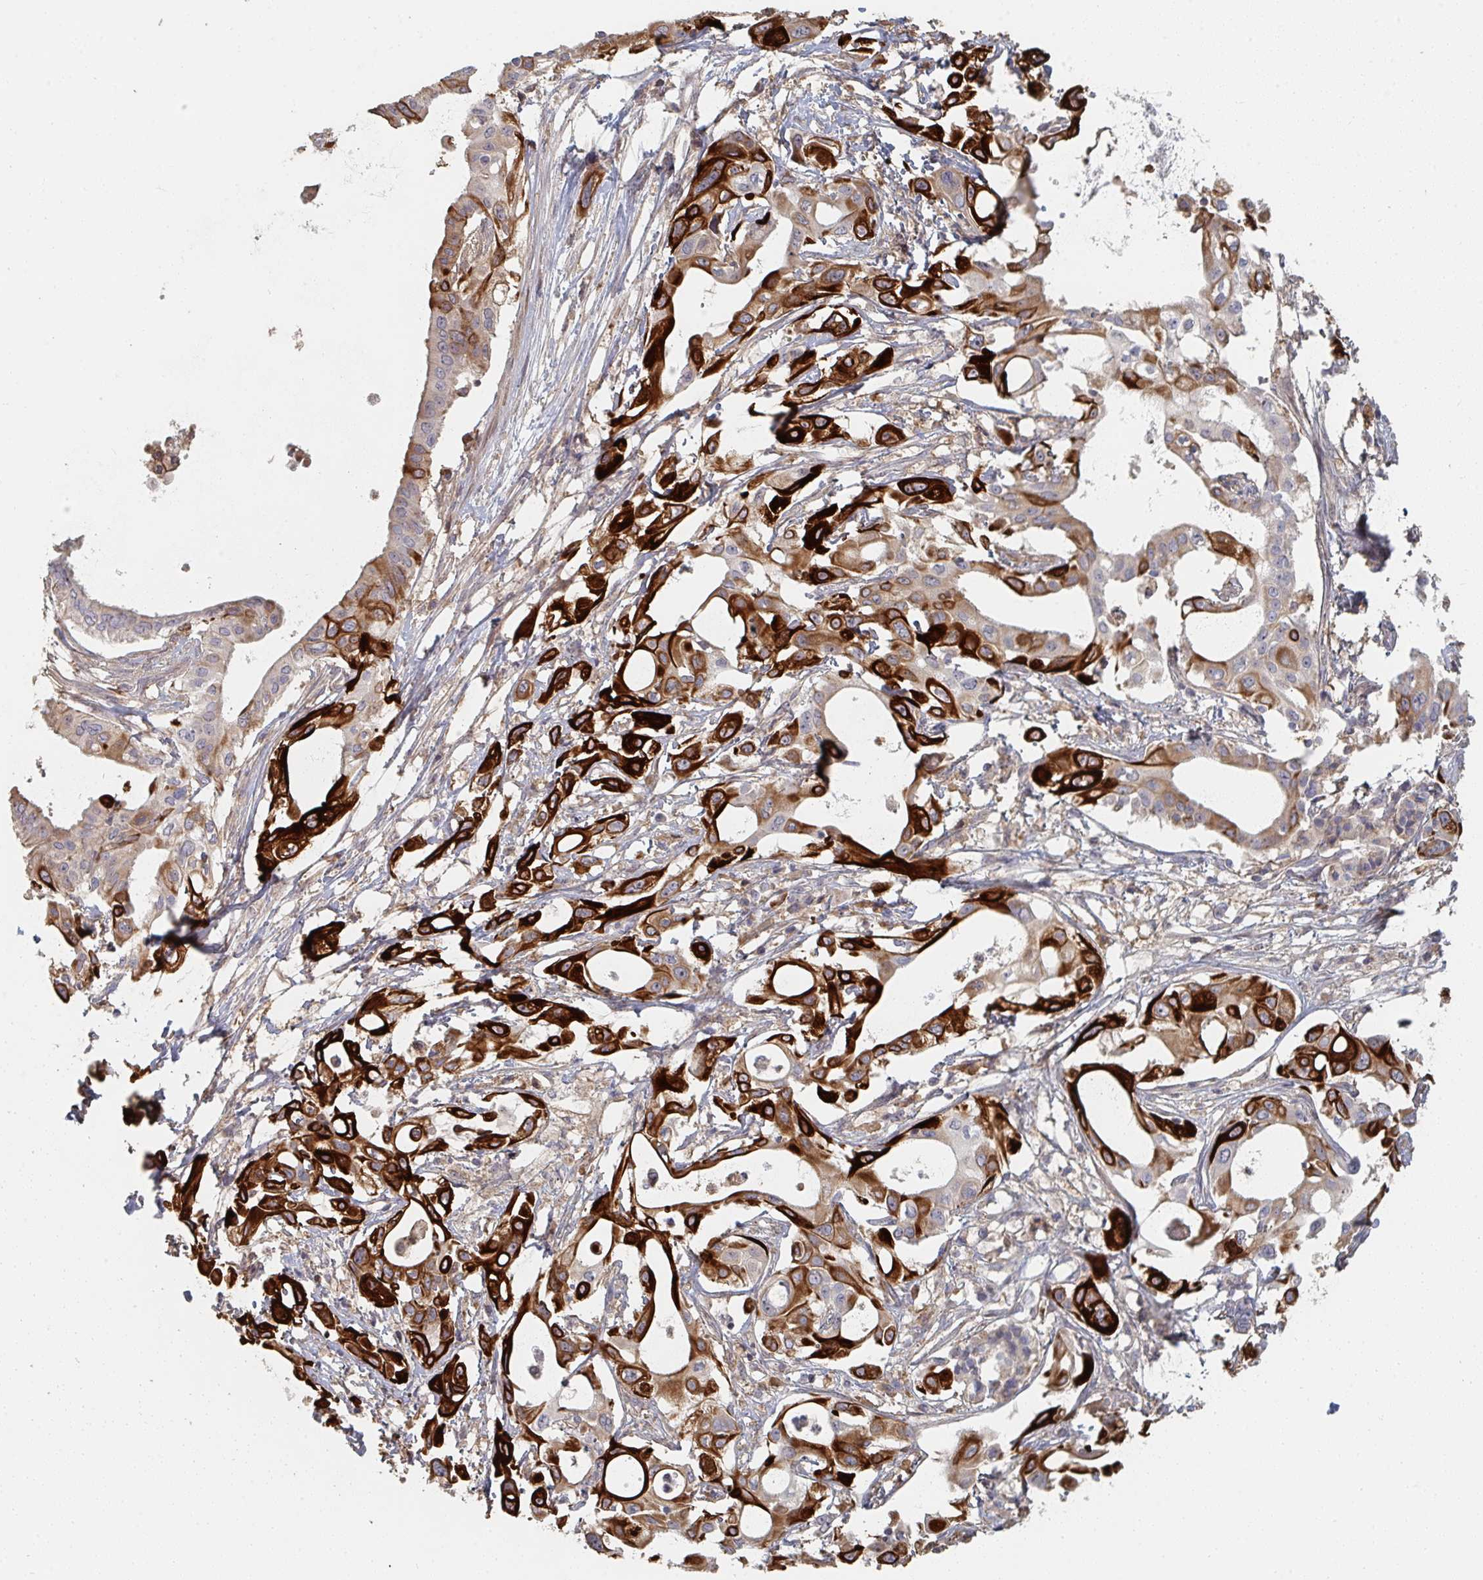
{"staining": {"intensity": "strong", "quantity": "25%-75%", "location": "cytoplasmic/membranous"}, "tissue": "pancreatic cancer", "cell_type": "Tumor cells", "image_type": "cancer", "snomed": [{"axis": "morphology", "description": "Adenocarcinoma, NOS"}, {"axis": "topography", "description": "Pancreas"}], "caption": "This is a photomicrograph of immunohistochemistry (IHC) staining of adenocarcinoma (pancreatic), which shows strong expression in the cytoplasmic/membranous of tumor cells.", "gene": "PTEN", "patient": {"sex": "female", "age": 68}}